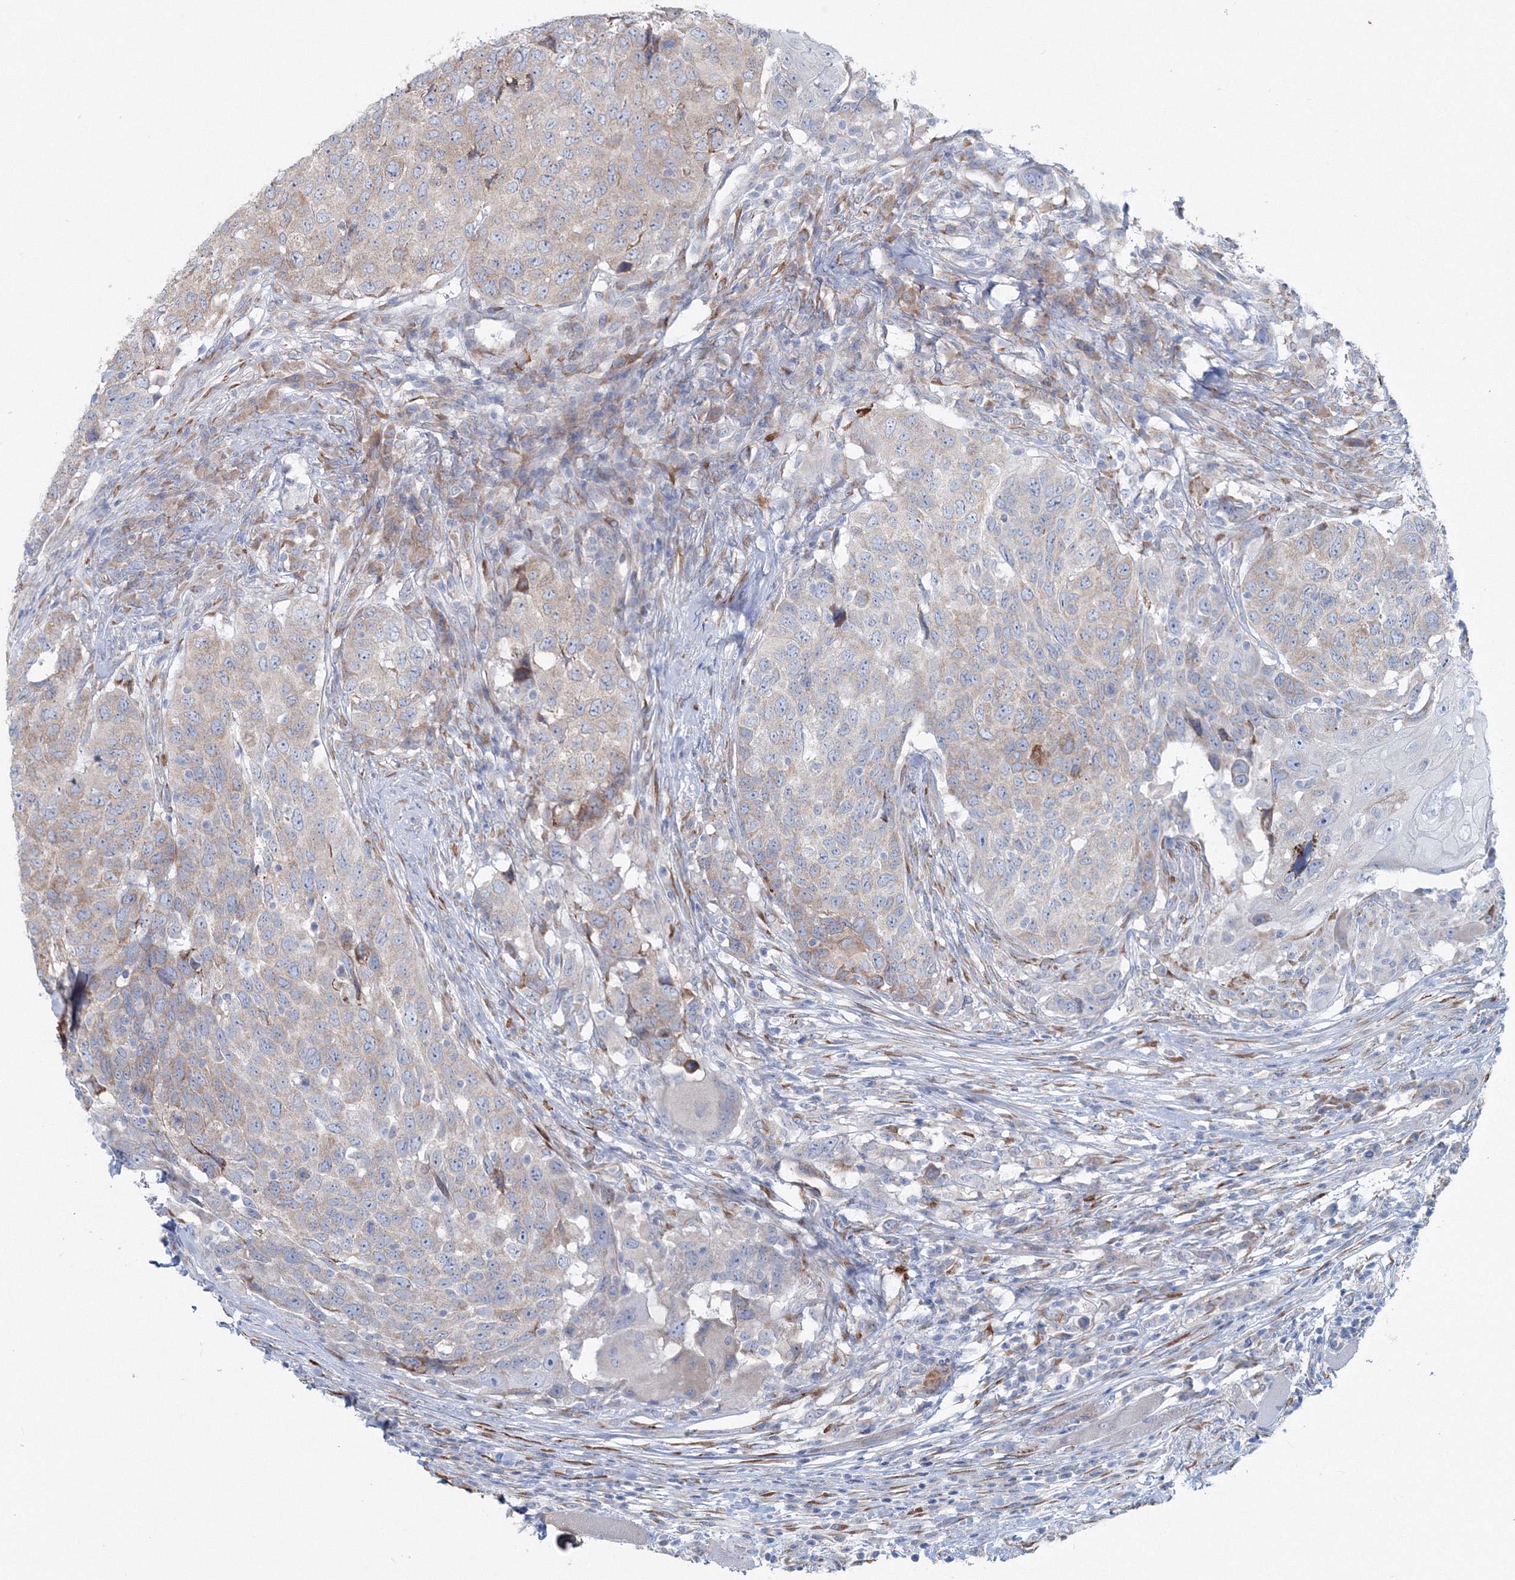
{"staining": {"intensity": "weak", "quantity": "<25%", "location": "cytoplasmic/membranous"}, "tissue": "head and neck cancer", "cell_type": "Tumor cells", "image_type": "cancer", "snomed": [{"axis": "morphology", "description": "Squamous cell carcinoma, NOS"}, {"axis": "topography", "description": "Head-Neck"}], "caption": "This is an IHC histopathology image of human head and neck squamous cell carcinoma. There is no expression in tumor cells.", "gene": "RCN1", "patient": {"sex": "male", "age": 66}}